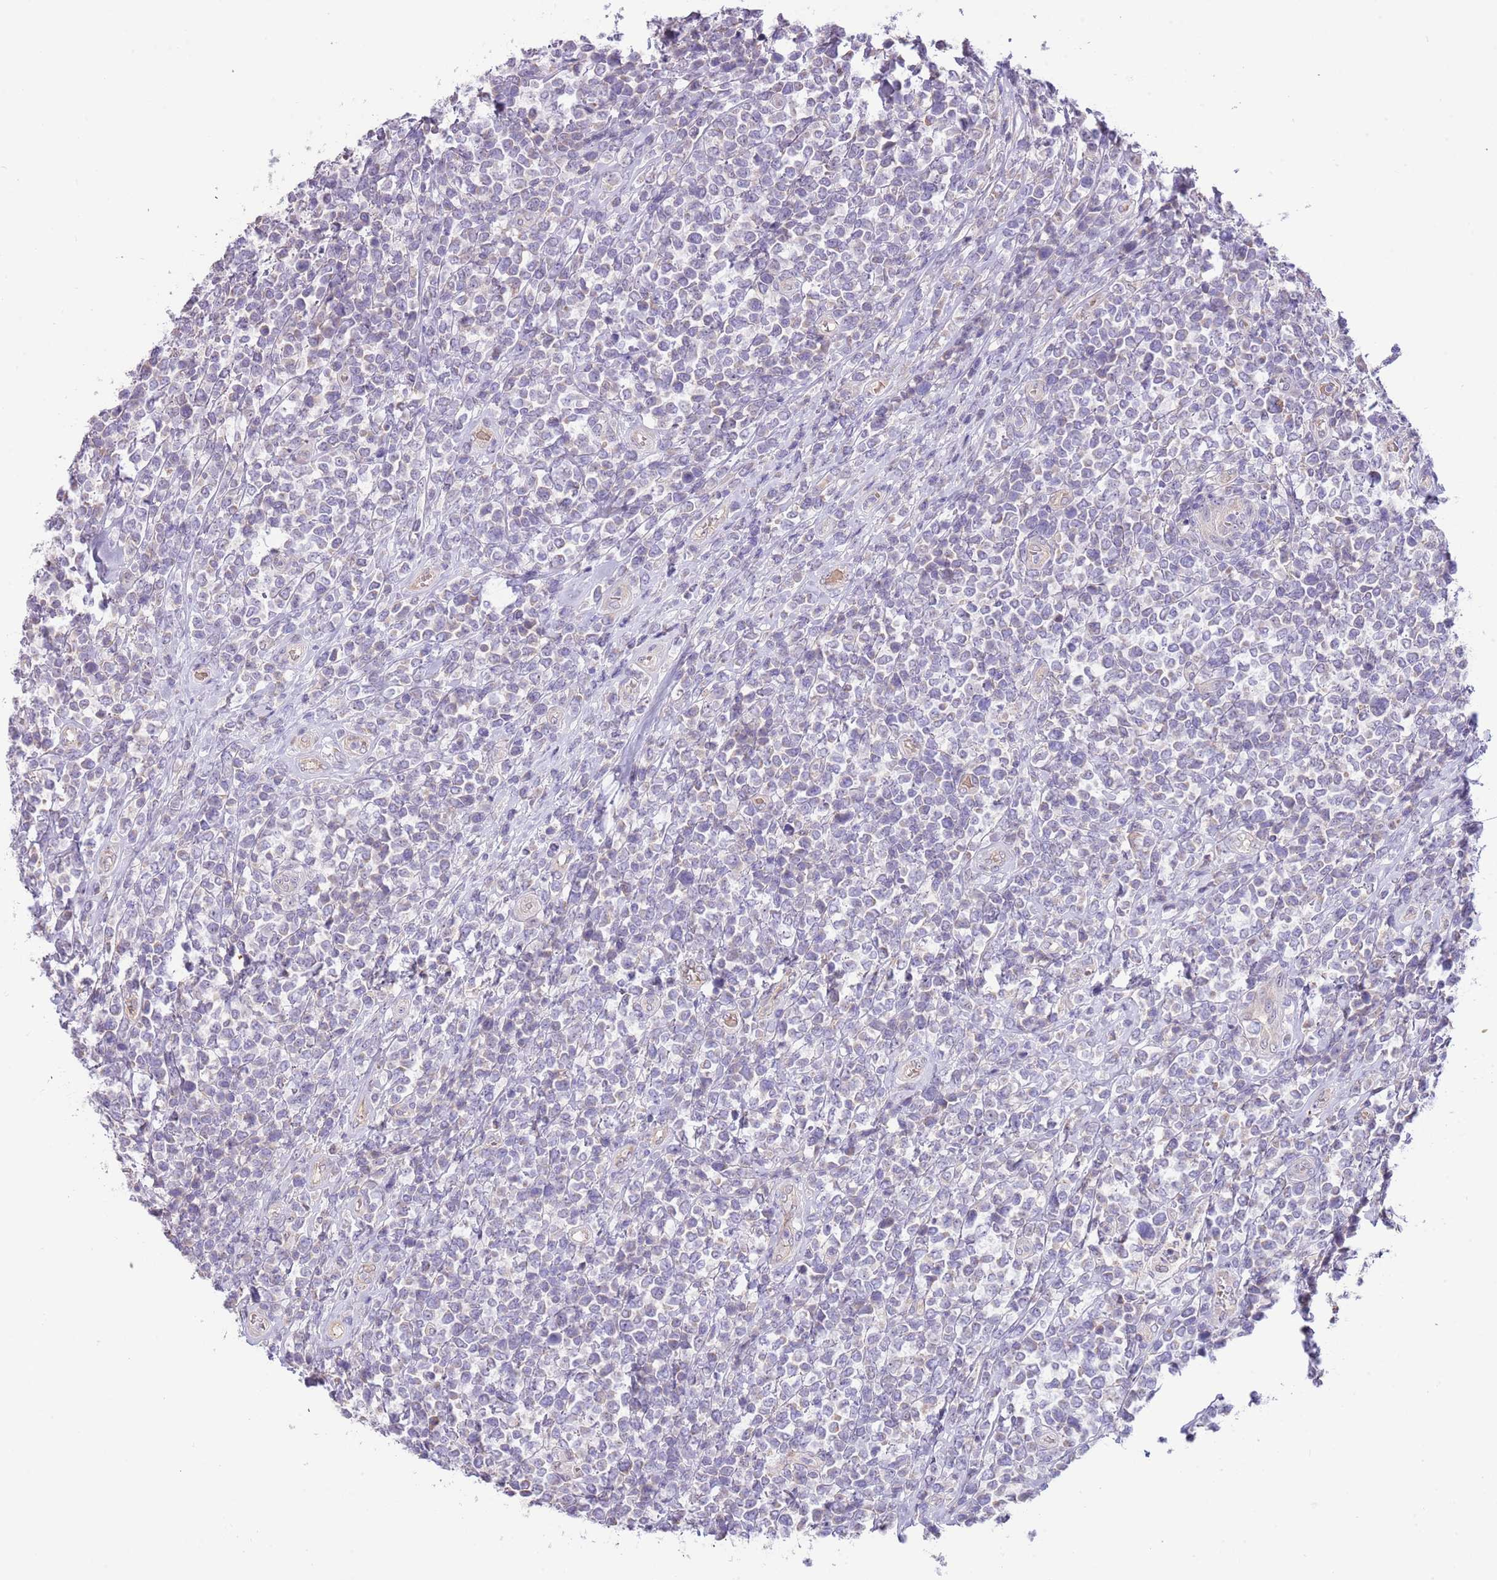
{"staining": {"intensity": "negative", "quantity": "none", "location": "none"}, "tissue": "lymphoma", "cell_type": "Tumor cells", "image_type": "cancer", "snomed": [{"axis": "morphology", "description": "Malignant lymphoma, non-Hodgkin's type, High grade"}, {"axis": "topography", "description": "Soft tissue"}], "caption": "DAB immunohistochemical staining of human lymphoma exhibits no significant positivity in tumor cells.", "gene": "AP1S2", "patient": {"sex": "female", "age": 56}}